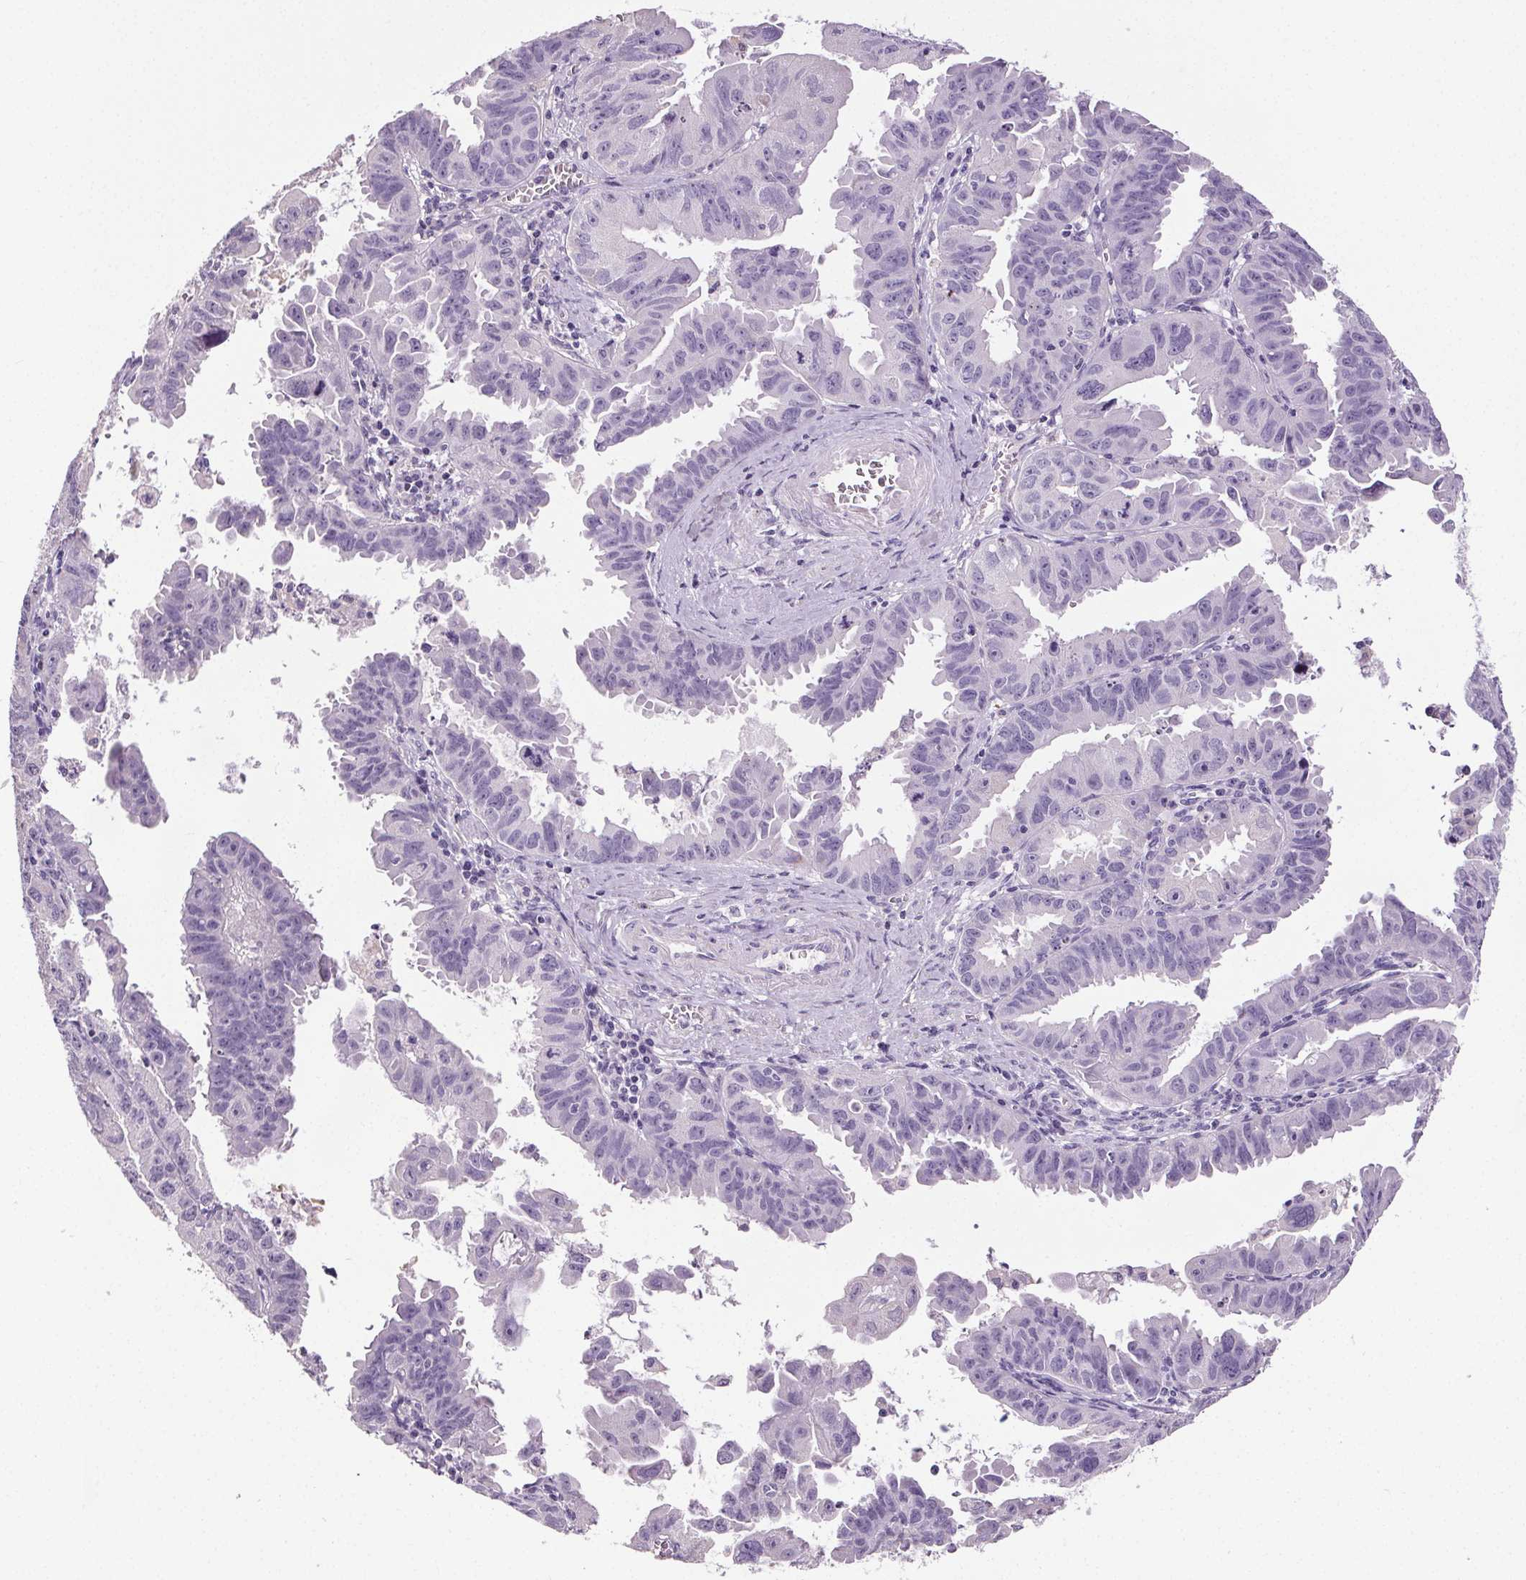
{"staining": {"intensity": "negative", "quantity": "none", "location": "none"}, "tissue": "ovarian cancer", "cell_type": "Tumor cells", "image_type": "cancer", "snomed": [{"axis": "morphology", "description": "Carcinoma, endometroid"}, {"axis": "topography", "description": "Ovary"}], "caption": "Immunohistochemistry (IHC) histopathology image of human ovarian cancer (endometroid carcinoma) stained for a protein (brown), which reveals no expression in tumor cells.", "gene": "GPIHBP1", "patient": {"sex": "female", "age": 85}}